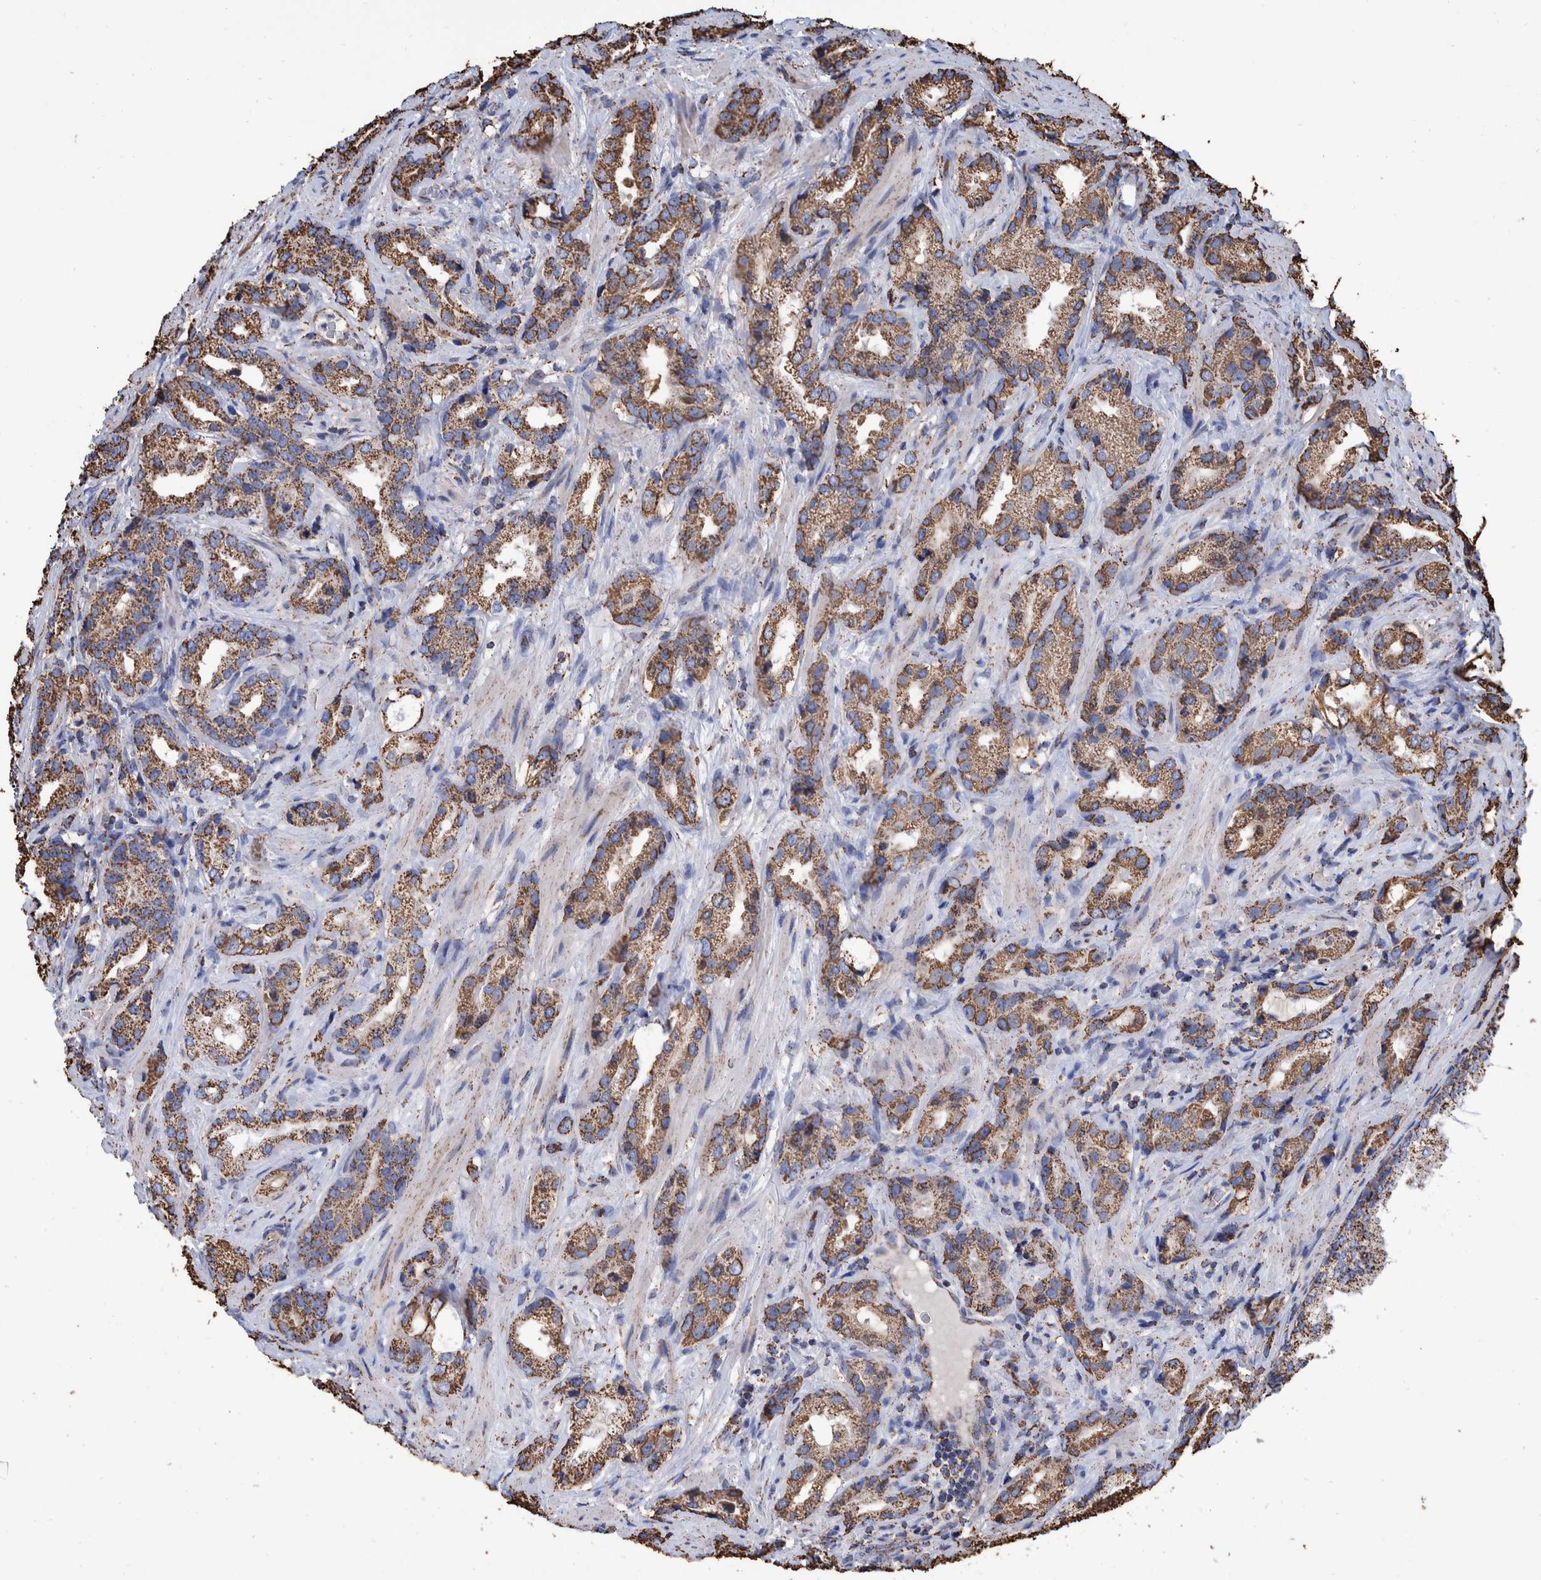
{"staining": {"intensity": "strong", "quantity": ">75%", "location": "cytoplasmic/membranous"}, "tissue": "prostate cancer", "cell_type": "Tumor cells", "image_type": "cancer", "snomed": [{"axis": "morphology", "description": "Adenocarcinoma, High grade"}, {"axis": "topography", "description": "Prostate"}], "caption": "Human prostate high-grade adenocarcinoma stained for a protein (brown) displays strong cytoplasmic/membranous positive staining in approximately >75% of tumor cells.", "gene": "VPS26C", "patient": {"sex": "male", "age": 63}}